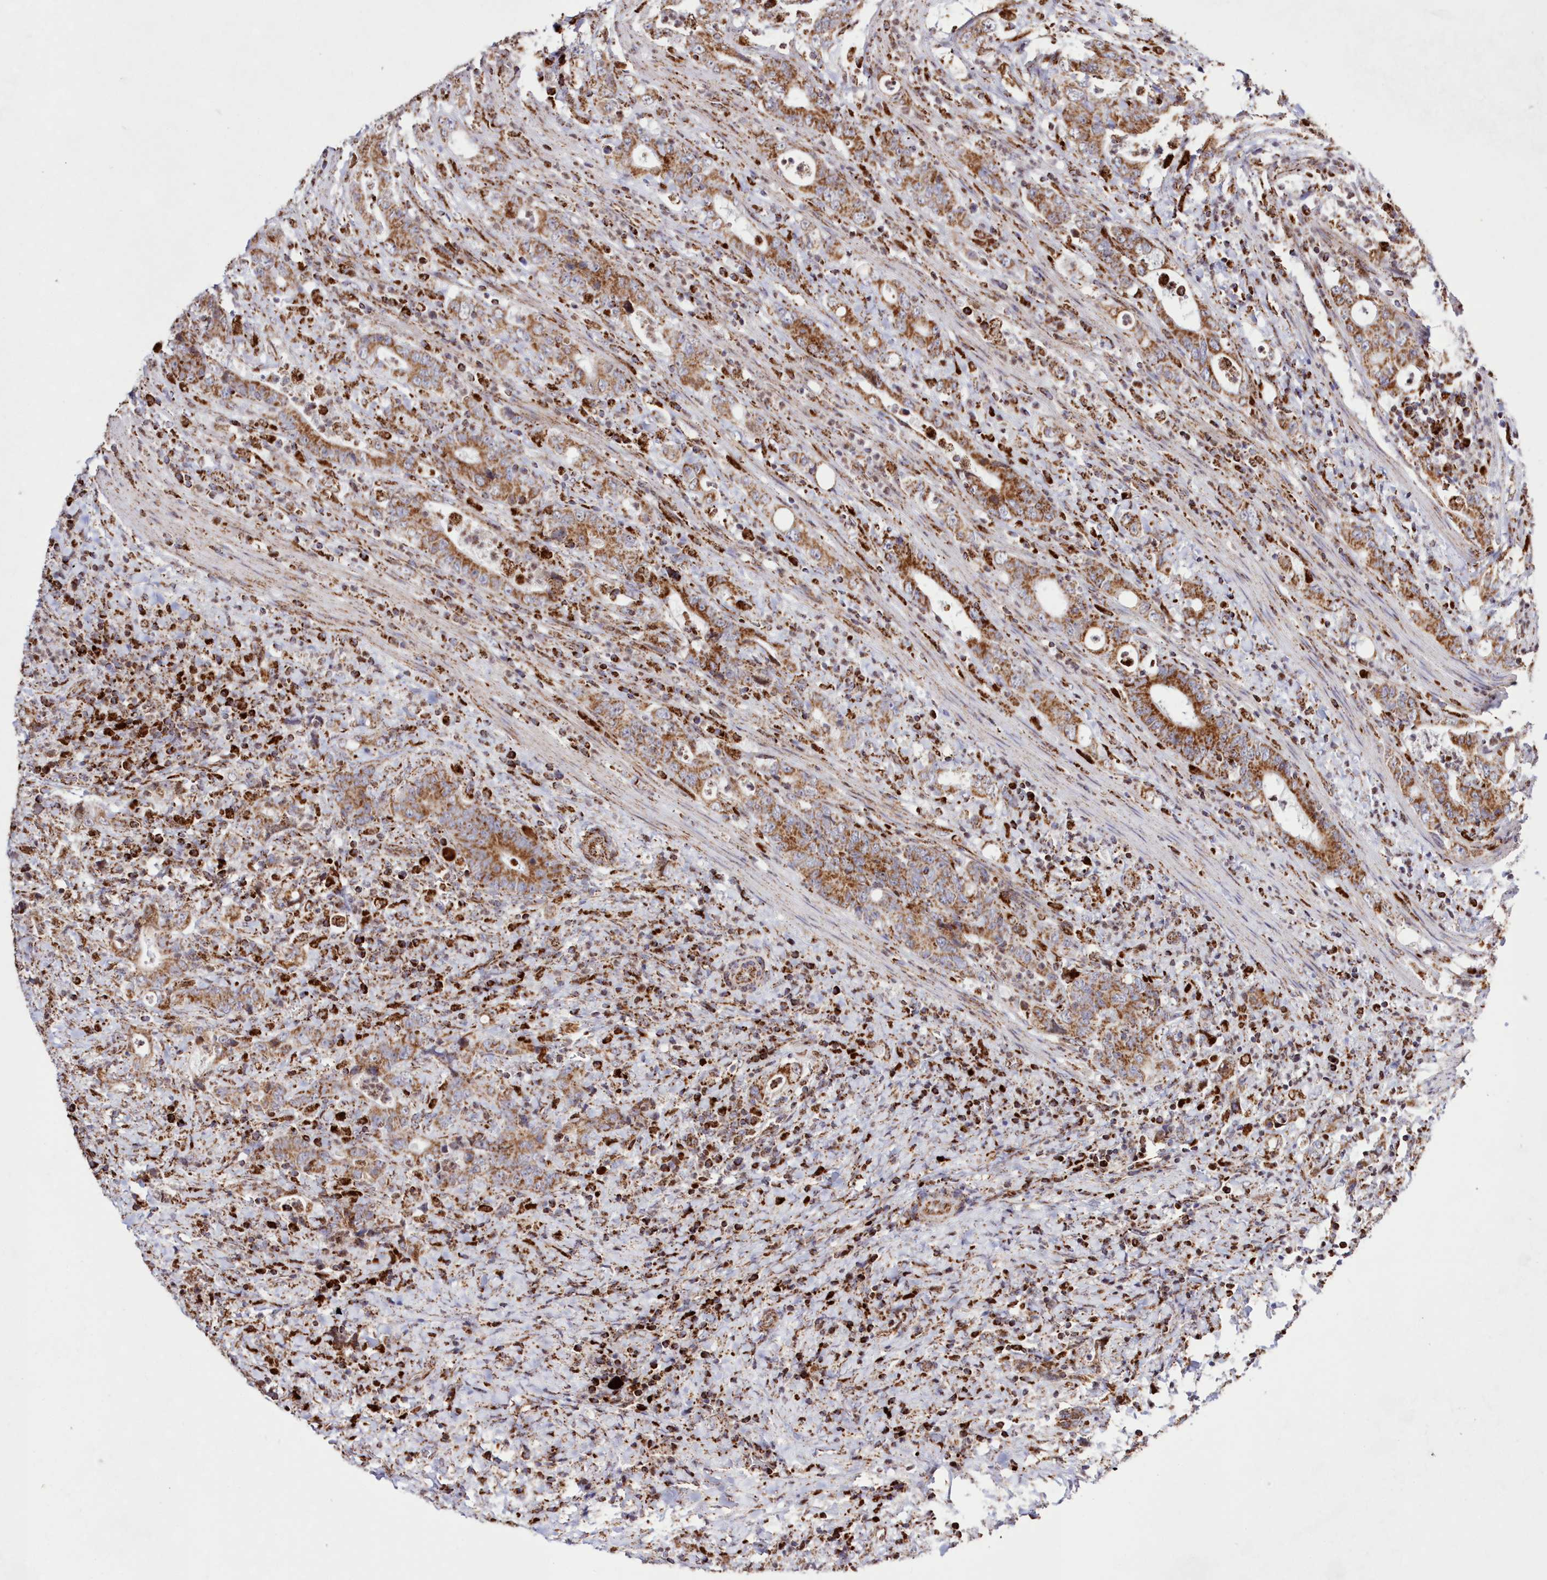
{"staining": {"intensity": "strong", "quantity": ">75%", "location": "cytoplasmic/membranous"}, "tissue": "colorectal cancer", "cell_type": "Tumor cells", "image_type": "cancer", "snomed": [{"axis": "morphology", "description": "Adenocarcinoma, NOS"}, {"axis": "topography", "description": "Colon"}], "caption": "Colorectal cancer tissue displays strong cytoplasmic/membranous staining in about >75% of tumor cells, visualized by immunohistochemistry.", "gene": "HADHB", "patient": {"sex": "female", "age": 75}}